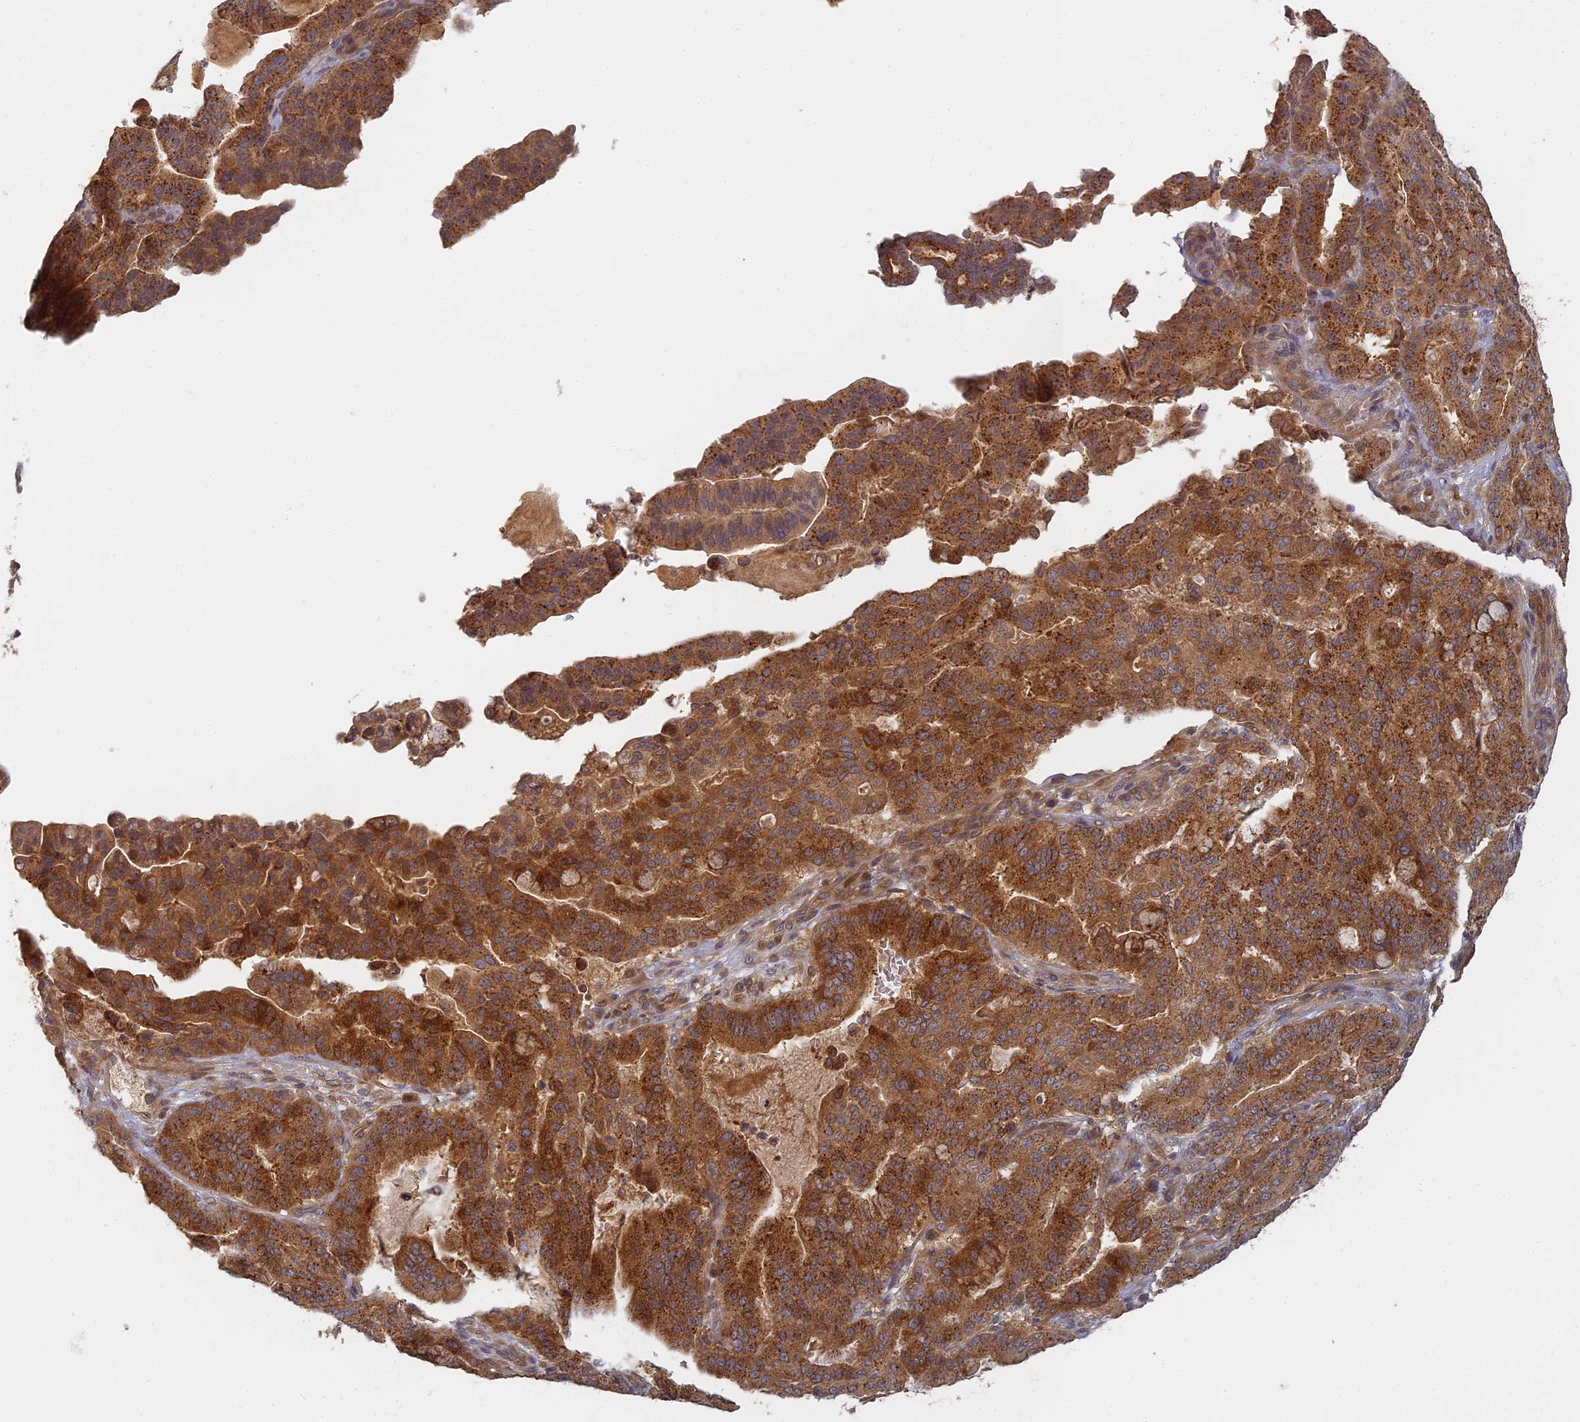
{"staining": {"intensity": "strong", "quantity": ">75%", "location": "cytoplasmic/membranous"}, "tissue": "pancreatic cancer", "cell_type": "Tumor cells", "image_type": "cancer", "snomed": [{"axis": "morphology", "description": "Adenocarcinoma, NOS"}, {"axis": "topography", "description": "Pancreas"}], "caption": "DAB (3,3'-diaminobenzidine) immunohistochemical staining of pancreatic adenocarcinoma demonstrates strong cytoplasmic/membranous protein expression in approximately >75% of tumor cells.", "gene": "INO80D", "patient": {"sex": "male", "age": 63}}